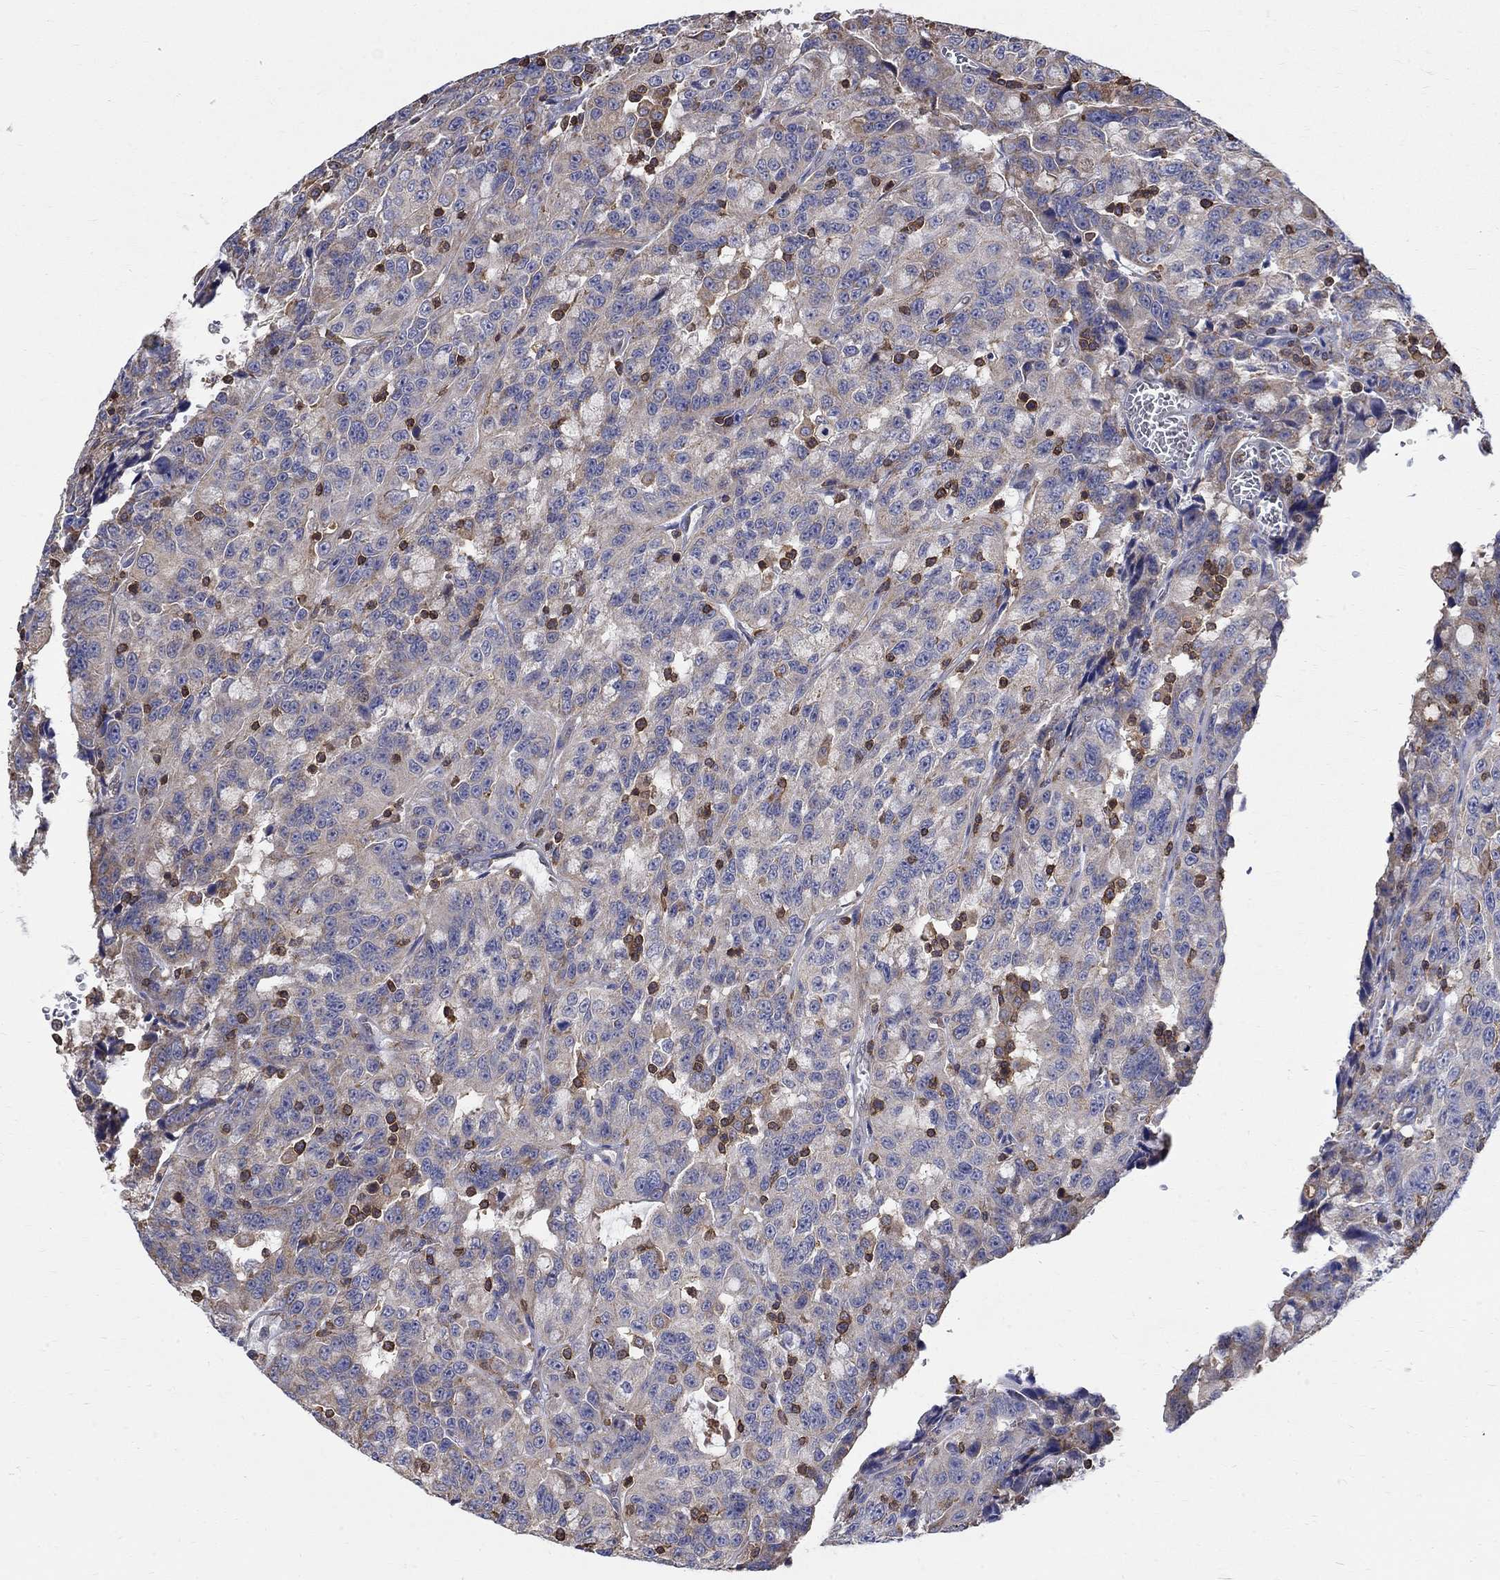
{"staining": {"intensity": "weak", "quantity": "<25%", "location": "cytoplasmic/membranous"}, "tissue": "urothelial cancer", "cell_type": "Tumor cells", "image_type": "cancer", "snomed": [{"axis": "morphology", "description": "Urothelial carcinoma, NOS"}, {"axis": "morphology", "description": "Urothelial carcinoma, High grade"}, {"axis": "topography", "description": "Urinary bladder"}], "caption": "Human transitional cell carcinoma stained for a protein using immunohistochemistry demonstrates no positivity in tumor cells.", "gene": "AGAP2", "patient": {"sex": "female", "age": 73}}